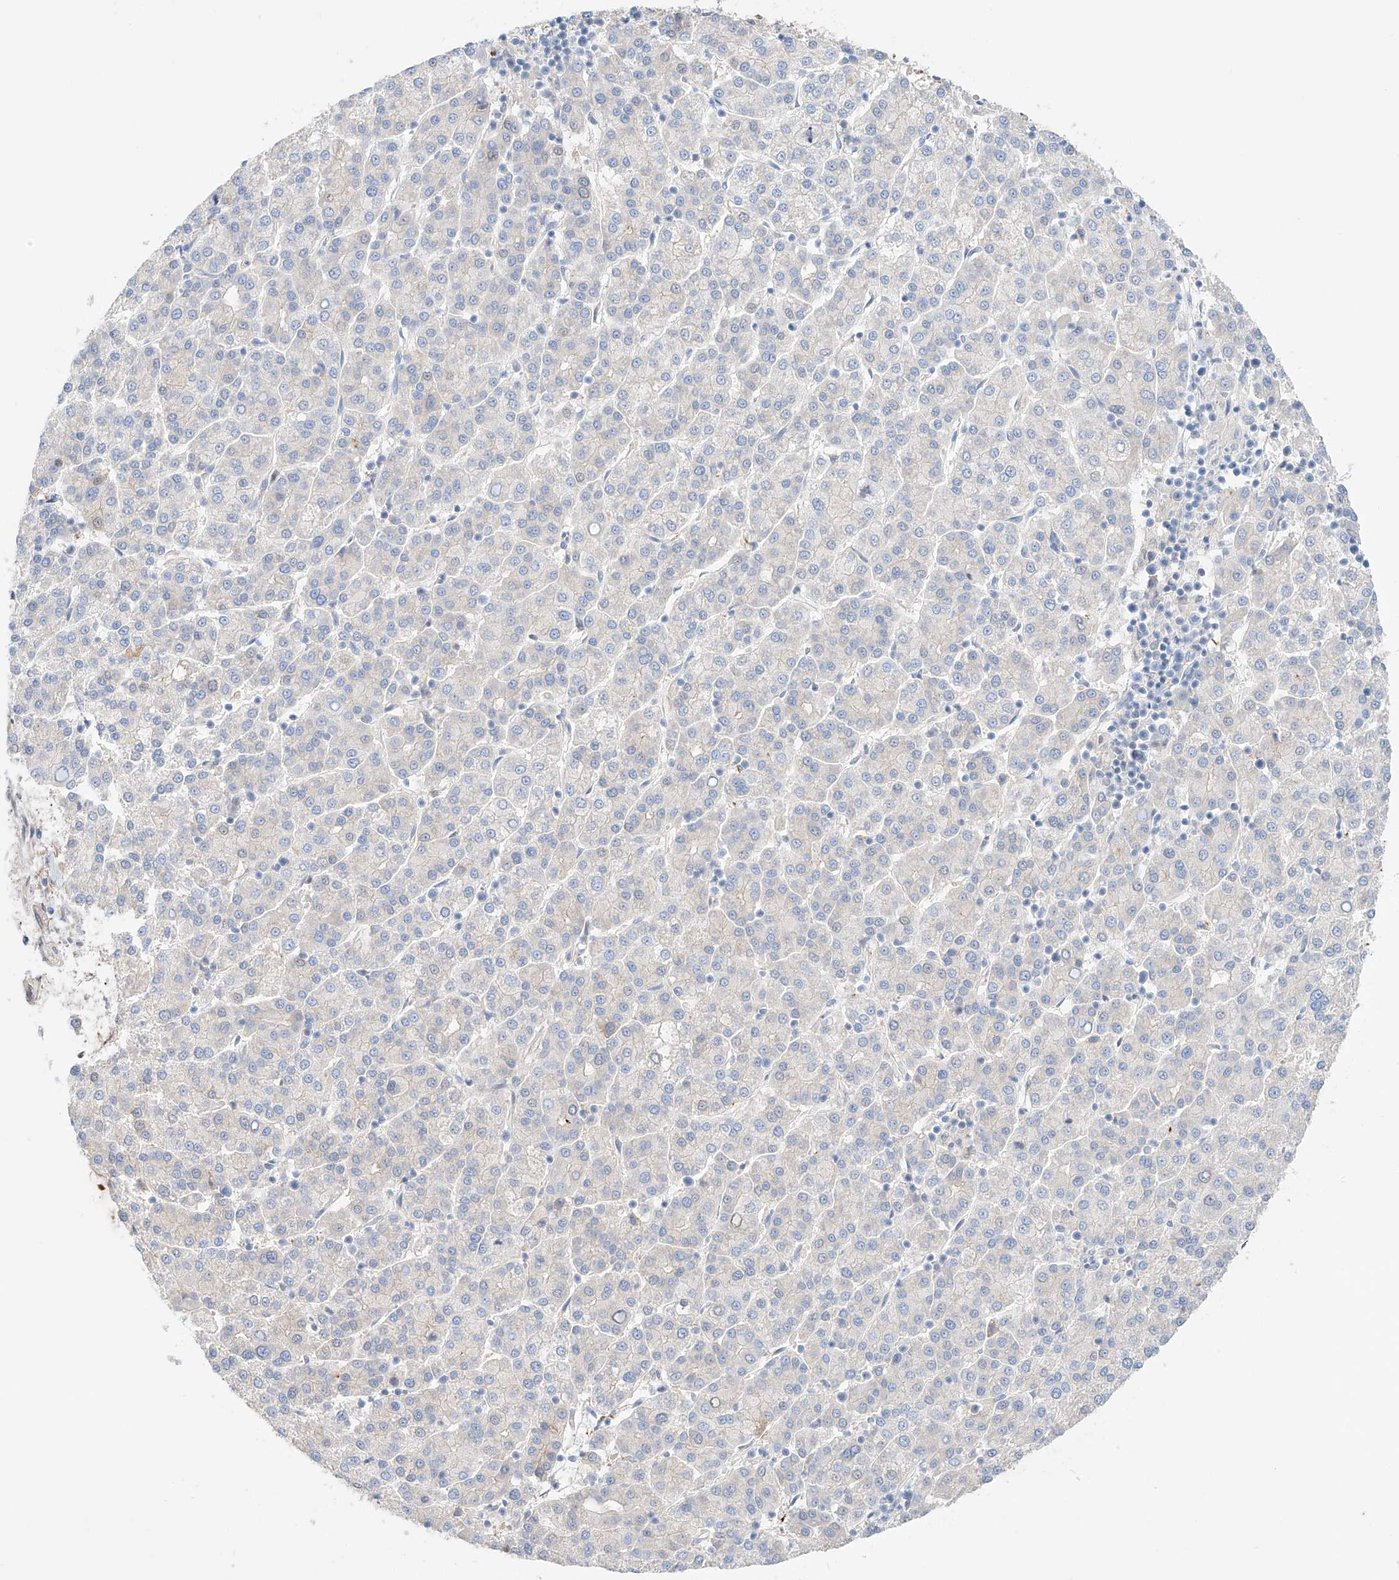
{"staining": {"intensity": "negative", "quantity": "none", "location": "none"}, "tissue": "liver cancer", "cell_type": "Tumor cells", "image_type": "cancer", "snomed": [{"axis": "morphology", "description": "Carcinoma, Hepatocellular, NOS"}, {"axis": "topography", "description": "Liver"}], "caption": "Tumor cells are negative for protein expression in human hepatocellular carcinoma (liver).", "gene": "PGGT1B", "patient": {"sex": "female", "age": 58}}